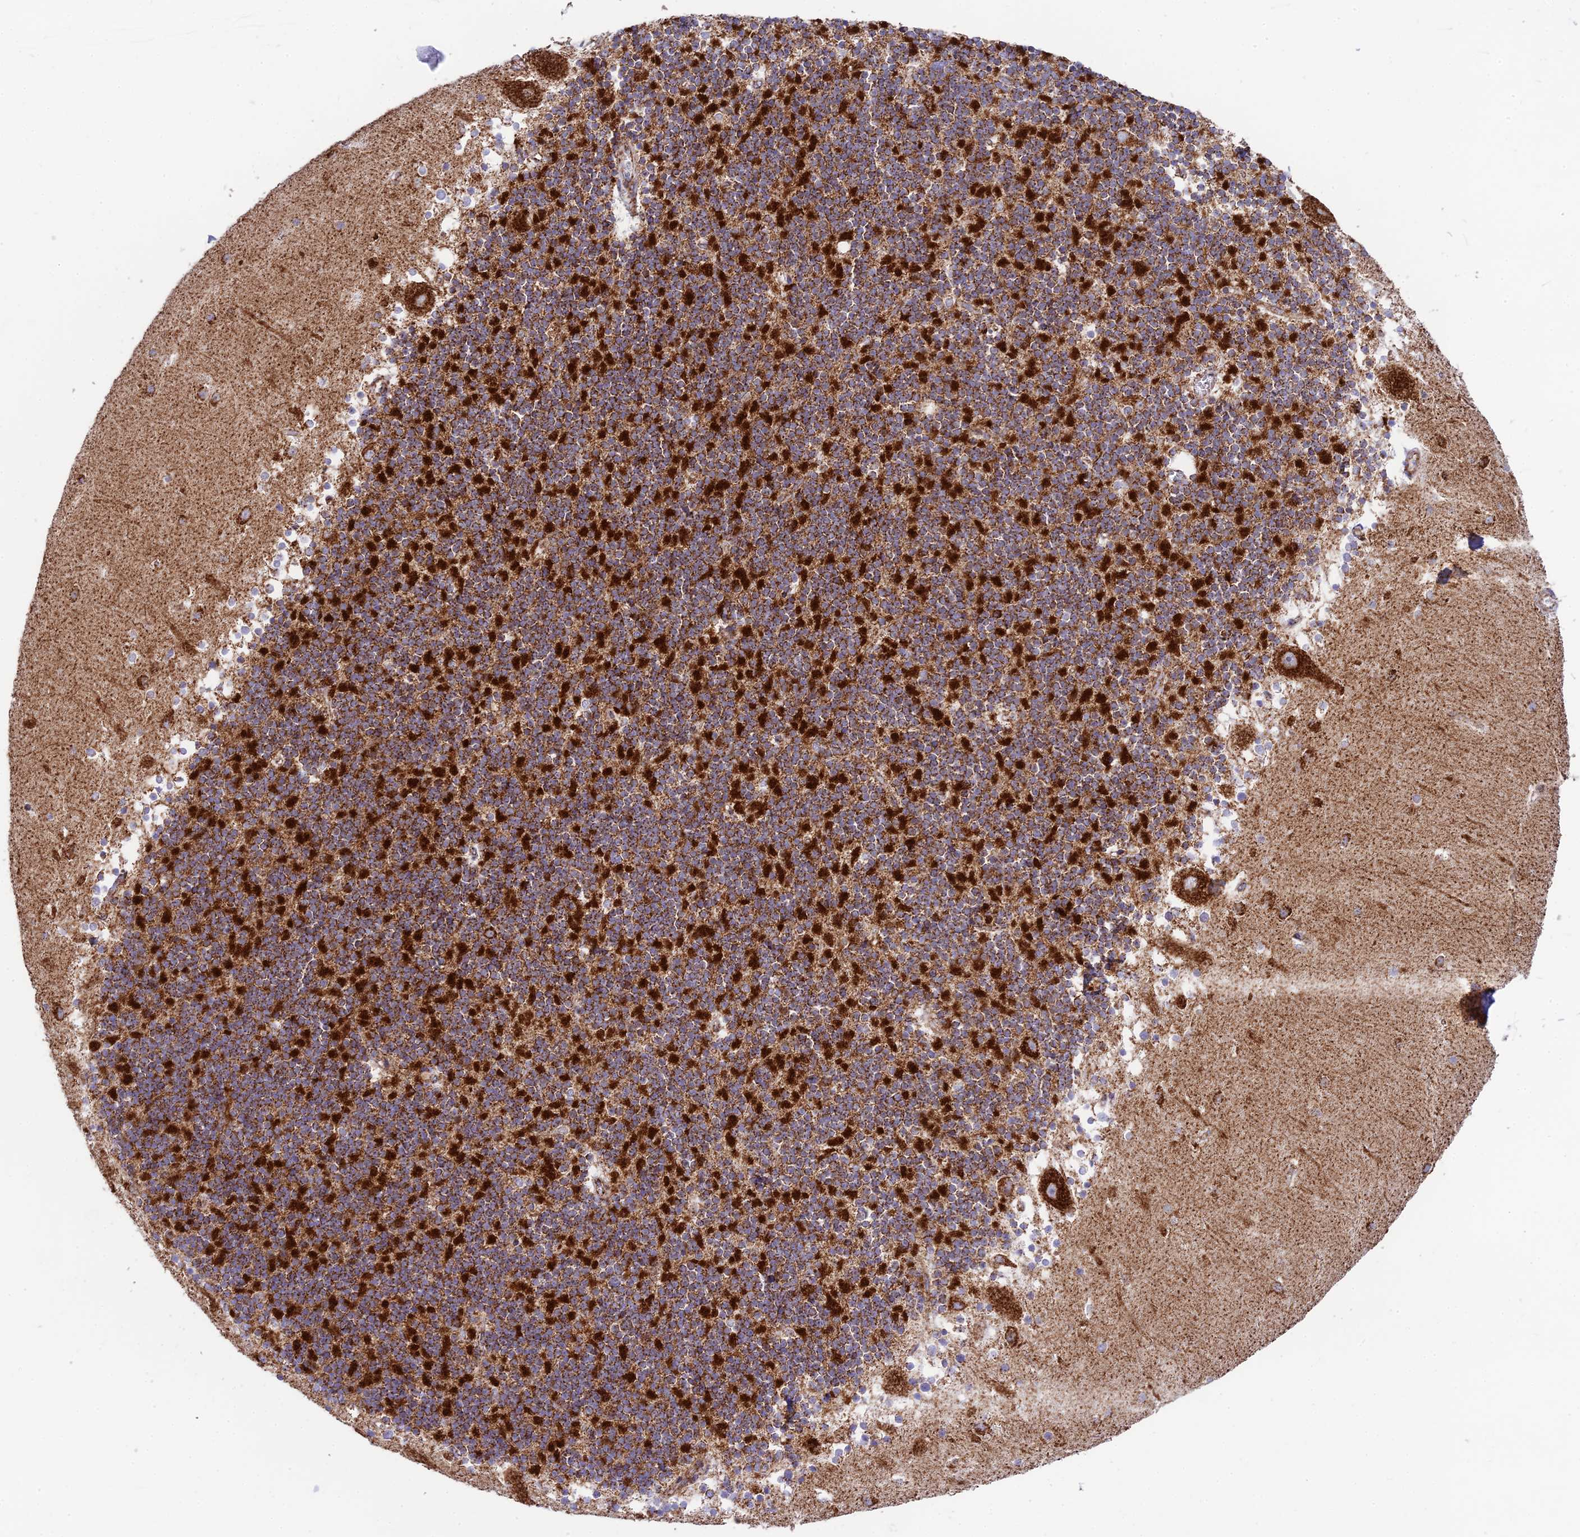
{"staining": {"intensity": "strong", "quantity": "25%-75%", "location": "cytoplasmic/membranous"}, "tissue": "cerebellum", "cell_type": "Cells in granular layer", "image_type": "normal", "snomed": [{"axis": "morphology", "description": "Normal tissue, NOS"}, {"axis": "topography", "description": "Cerebellum"}], "caption": "Cerebellum stained with immunohistochemistry (IHC) shows strong cytoplasmic/membranous expression in about 25%-75% of cells in granular layer.", "gene": "CHCHD3", "patient": {"sex": "male", "age": 54}}